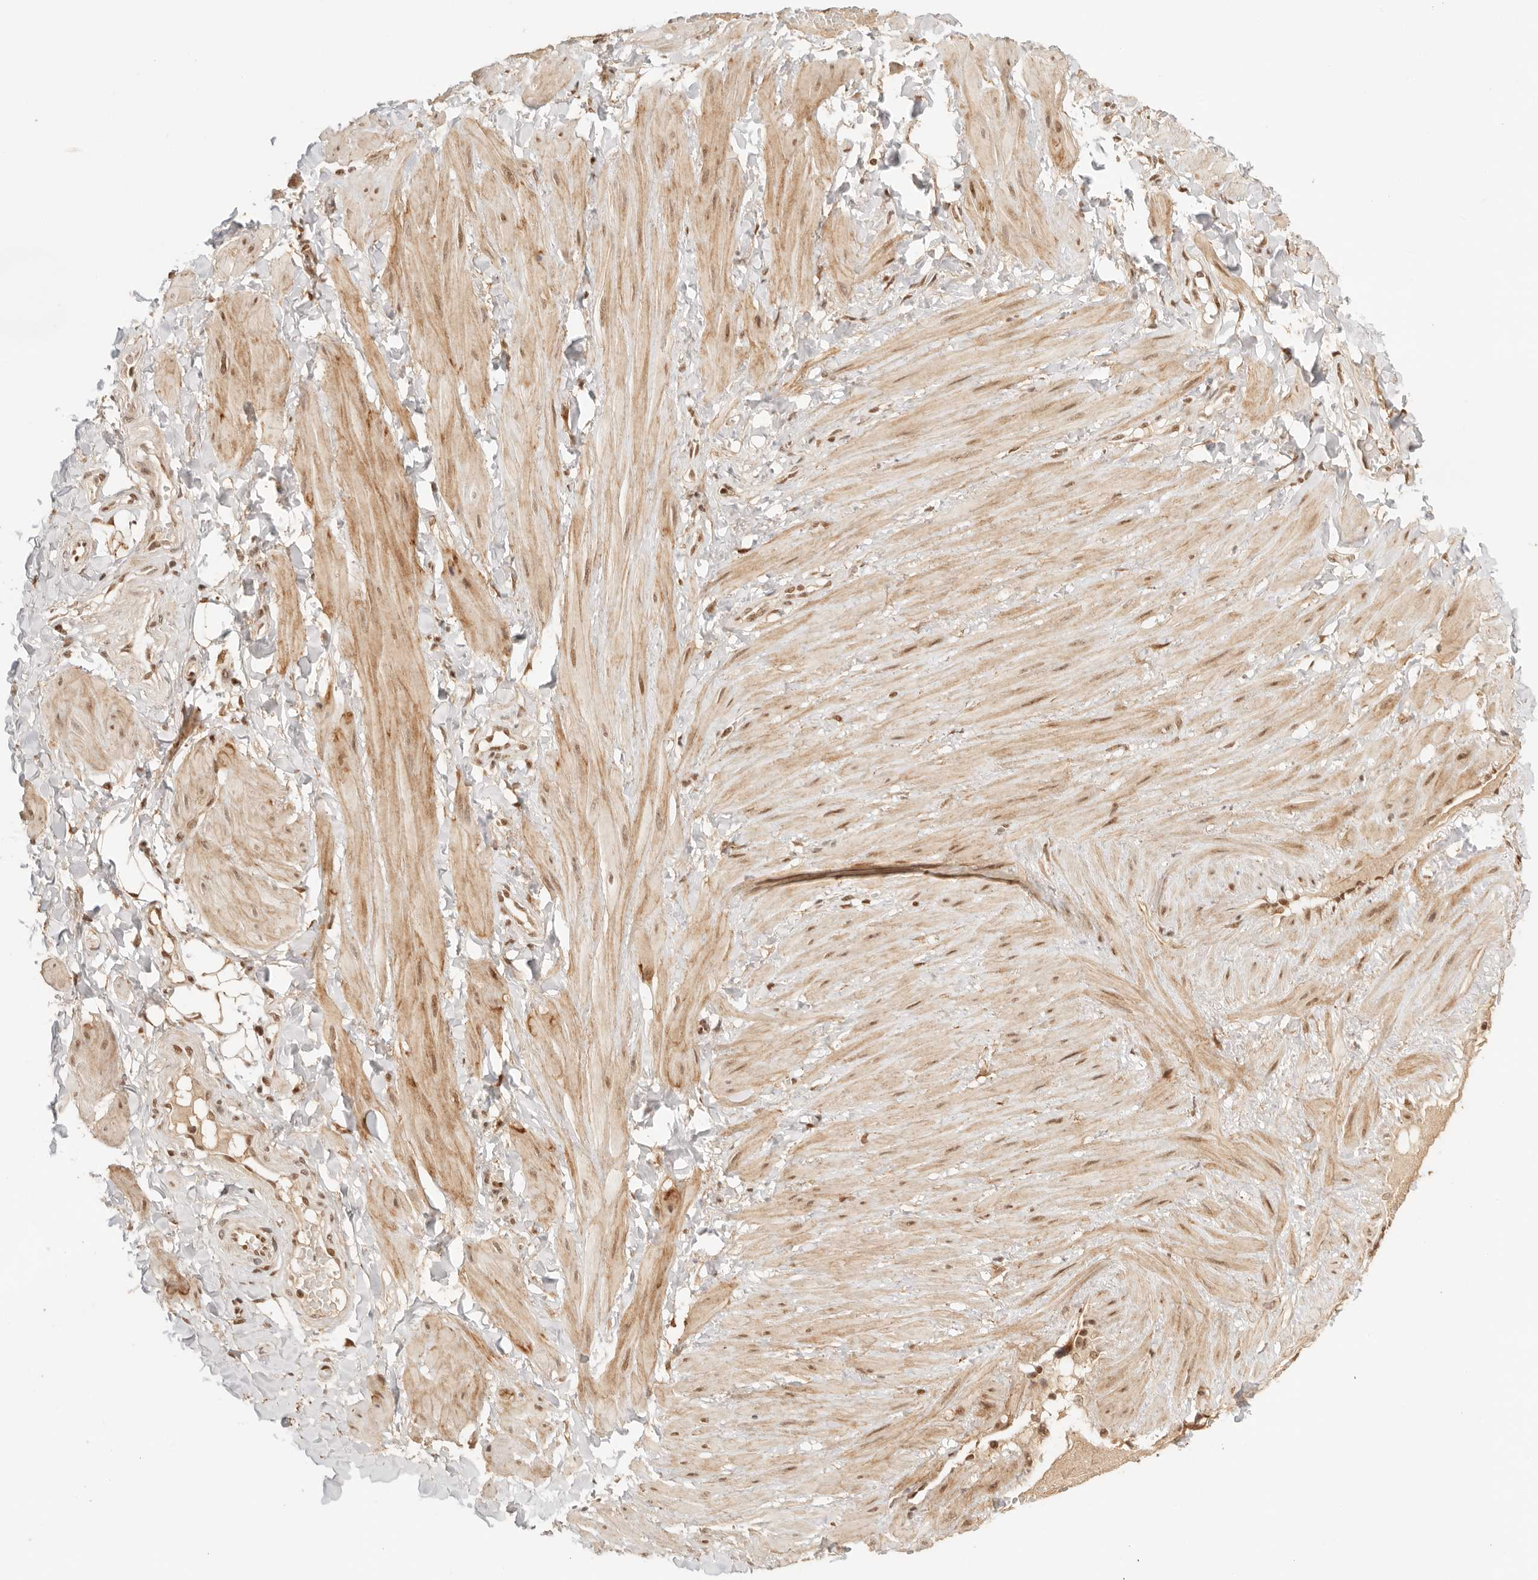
{"staining": {"intensity": "moderate", "quantity": ">75%", "location": "cytoplasmic/membranous"}, "tissue": "adipose tissue", "cell_type": "Adipocytes", "image_type": "normal", "snomed": [{"axis": "morphology", "description": "Normal tissue, NOS"}, {"axis": "topography", "description": "Adipose tissue"}, {"axis": "topography", "description": "Vascular tissue"}, {"axis": "topography", "description": "Peripheral nerve tissue"}], "caption": "Immunohistochemistry (IHC) photomicrograph of unremarkable adipose tissue: human adipose tissue stained using immunohistochemistry reveals medium levels of moderate protein expression localized specifically in the cytoplasmic/membranous of adipocytes, appearing as a cytoplasmic/membranous brown color.", "gene": "GTF2E2", "patient": {"sex": "male", "age": 25}}